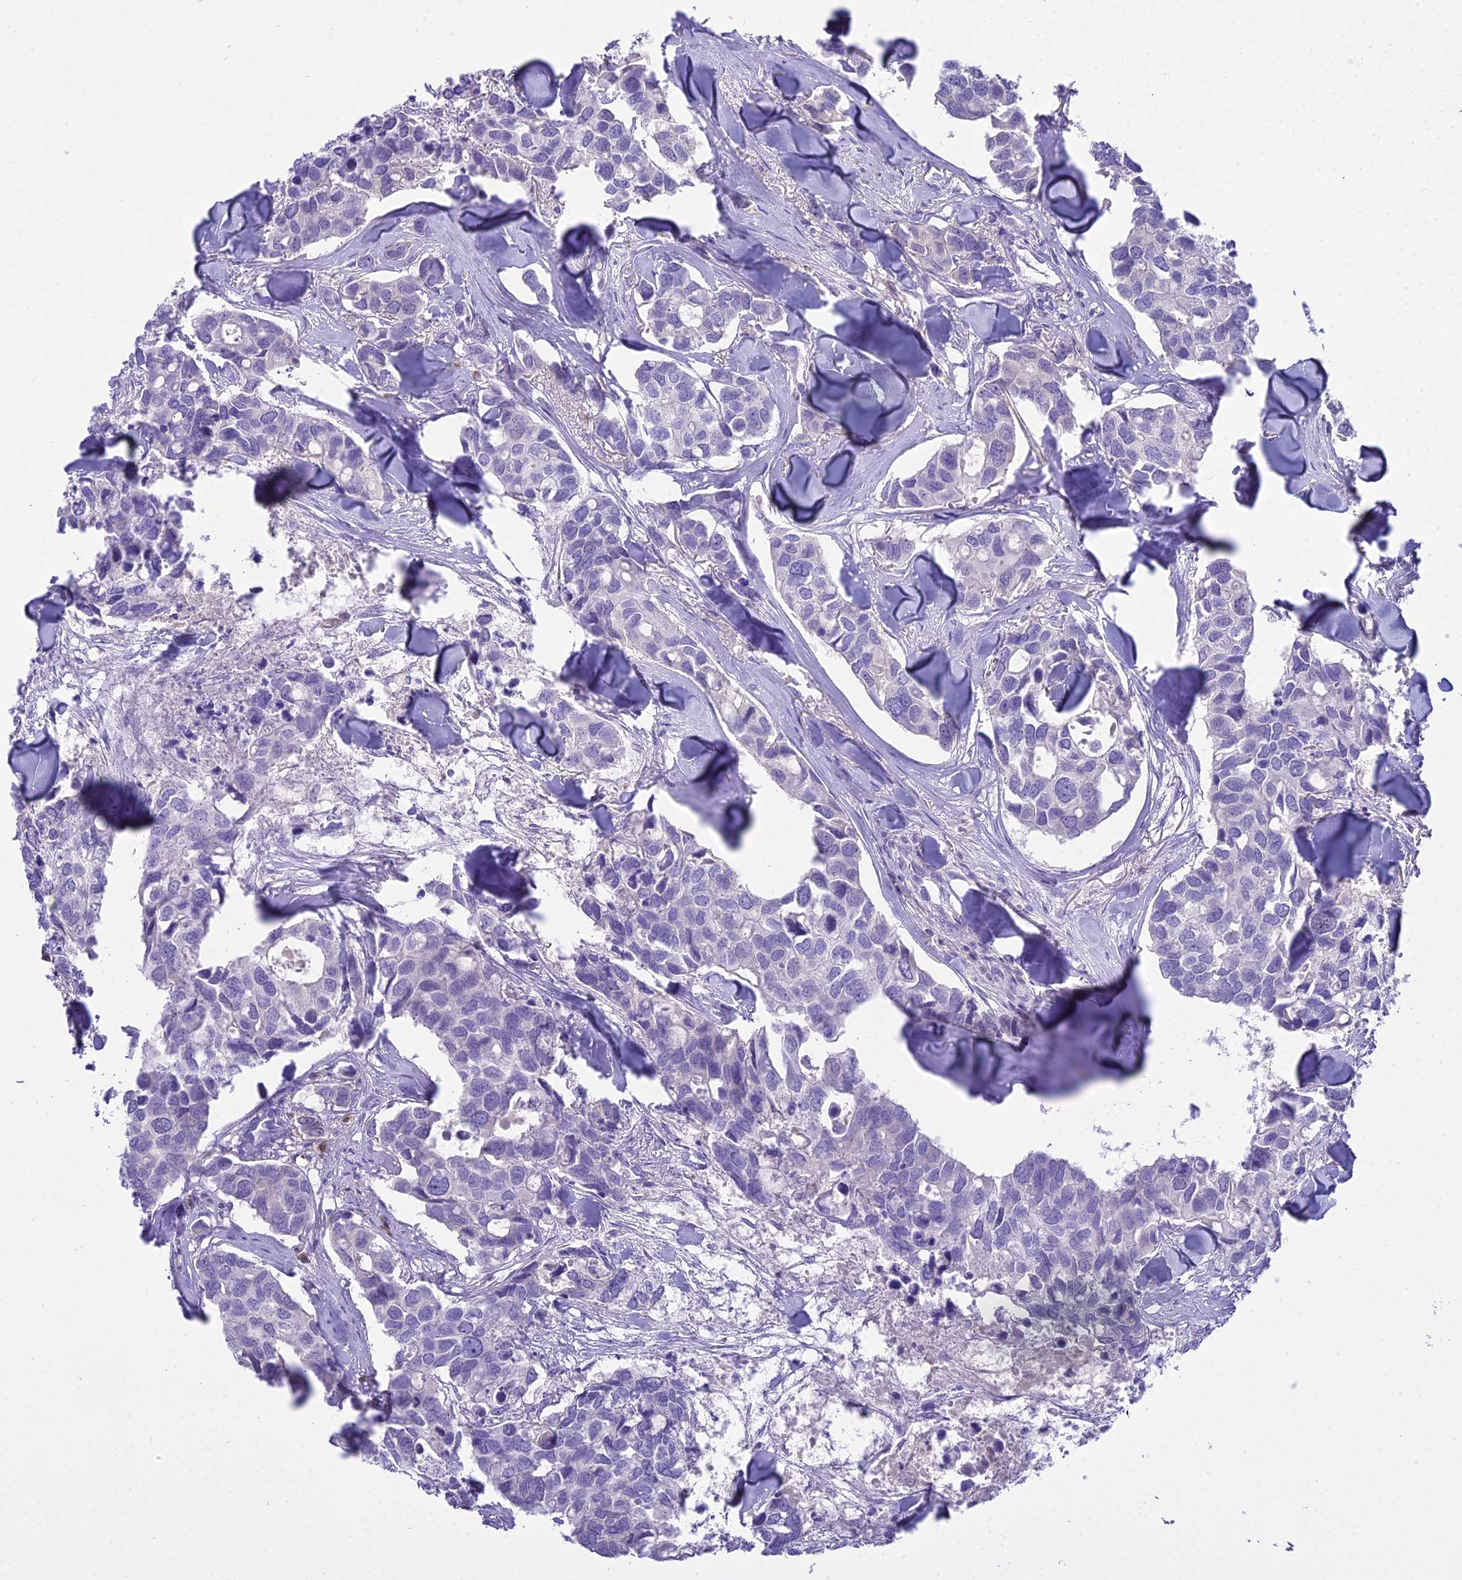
{"staining": {"intensity": "negative", "quantity": "none", "location": "none"}, "tissue": "breast cancer", "cell_type": "Tumor cells", "image_type": "cancer", "snomed": [{"axis": "morphology", "description": "Duct carcinoma"}, {"axis": "topography", "description": "Breast"}], "caption": "DAB immunohistochemical staining of human breast cancer (invasive ductal carcinoma) exhibits no significant staining in tumor cells.", "gene": "BLNK", "patient": {"sex": "female", "age": 83}}